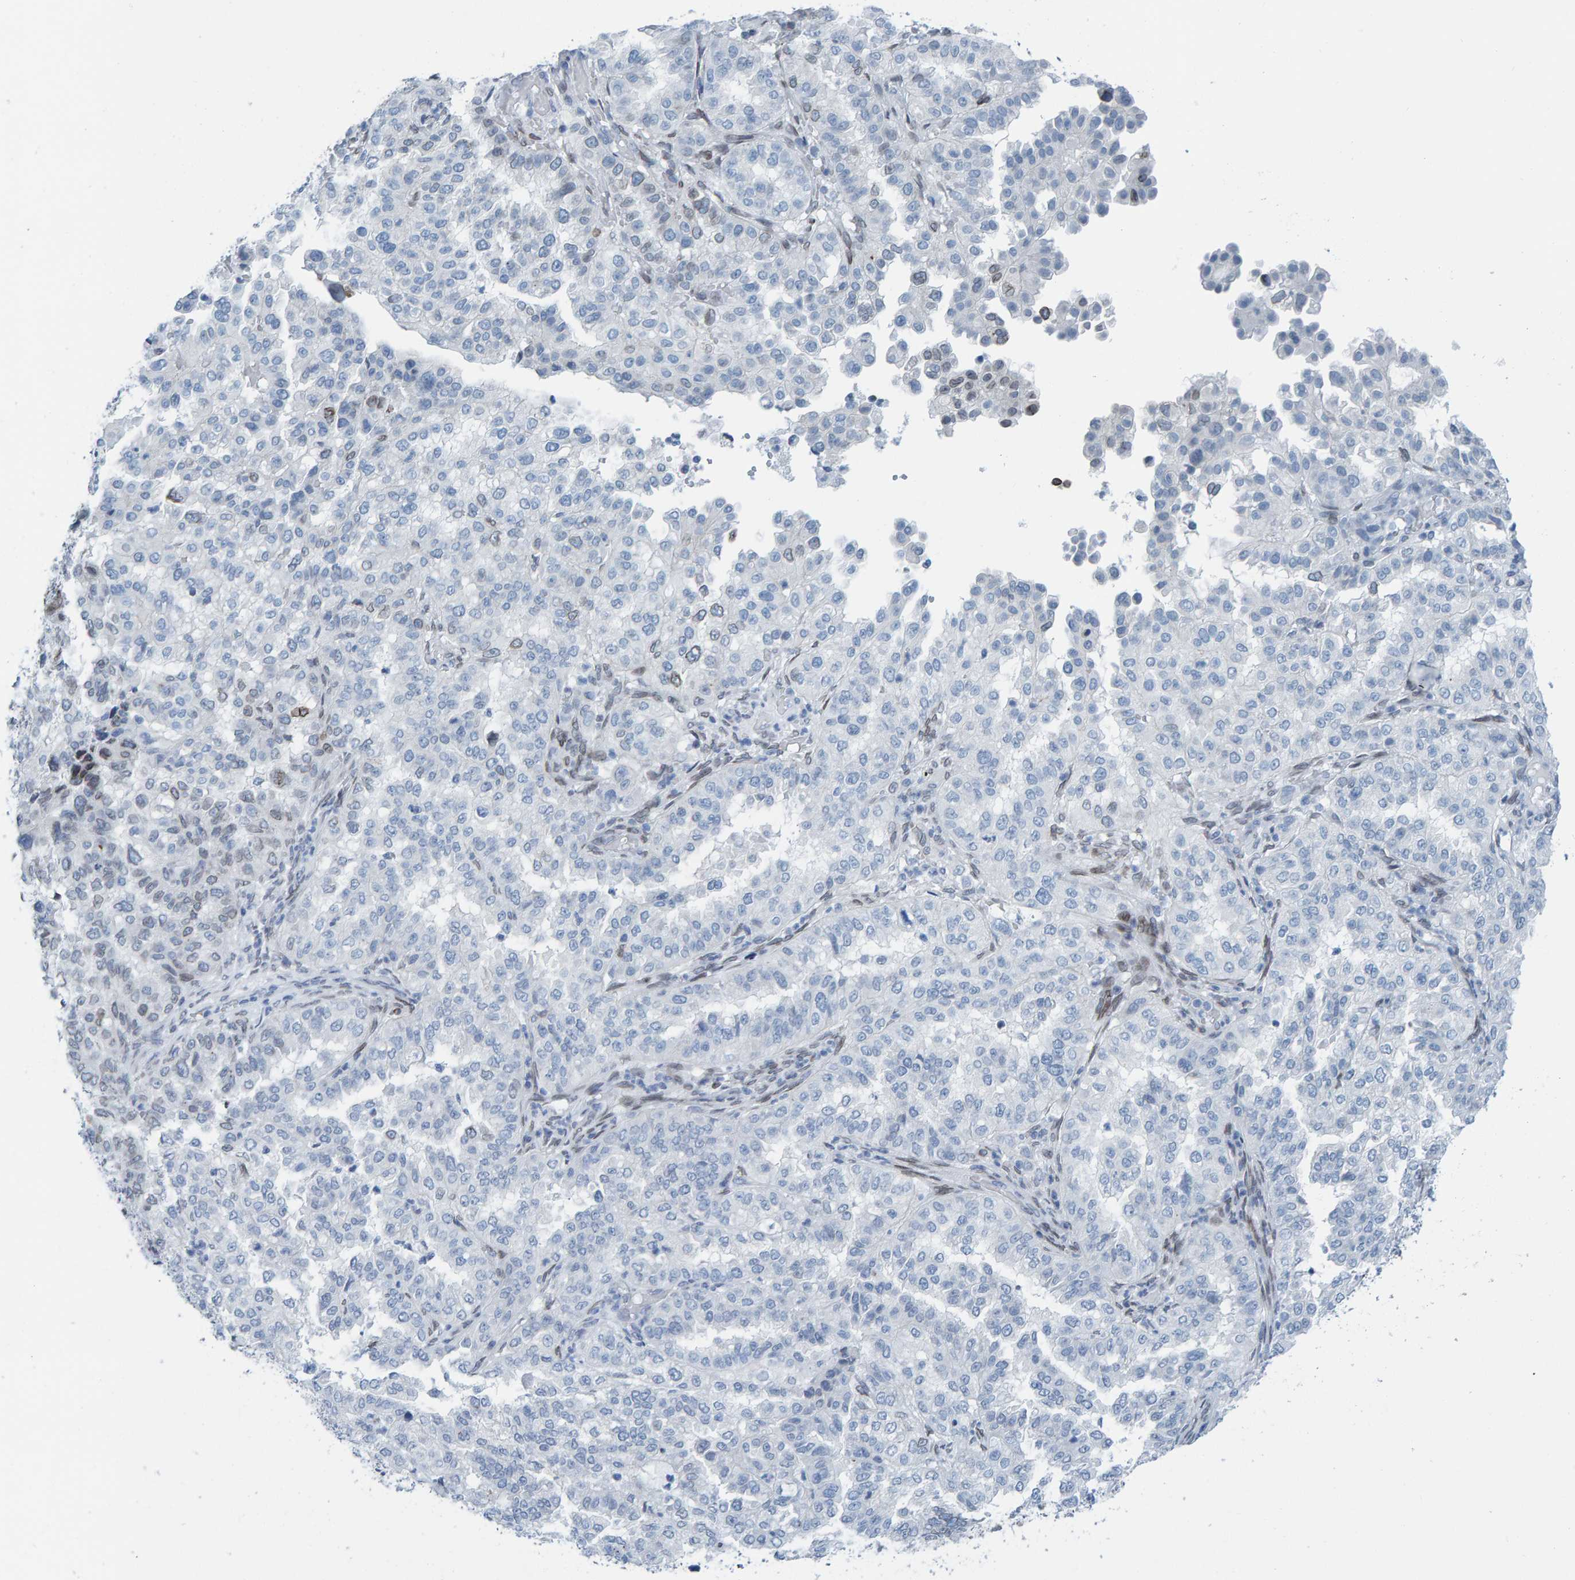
{"staining": {"intensity": "weak", "quantity": "<25%", "location": "cytoplasmic/membranous,nuclear"}, "tissue": "endometrial cancer", "cell_type": "Tumor cells", "image_type": "cancer", "snomed": [{"axis": "morphology", "description": "Adenocarcinoma, NOS"}, {"axis": "topography", "description": "Endometrium"}], "caption": "An immunohistochemistry image of endometrial adenocarcinoma is shown. There is no staining in tumor cells of endometrial adenocarcinoma. The staining was performed using DAB (3,3'-diaminobenzidine) to visualize the protein expression in brown, while the nuclei were stained in blue with hematoxylin (Magnification: 20x).", "gene": "LMNB2", "patient": {"sex": "female", "age": 85}}